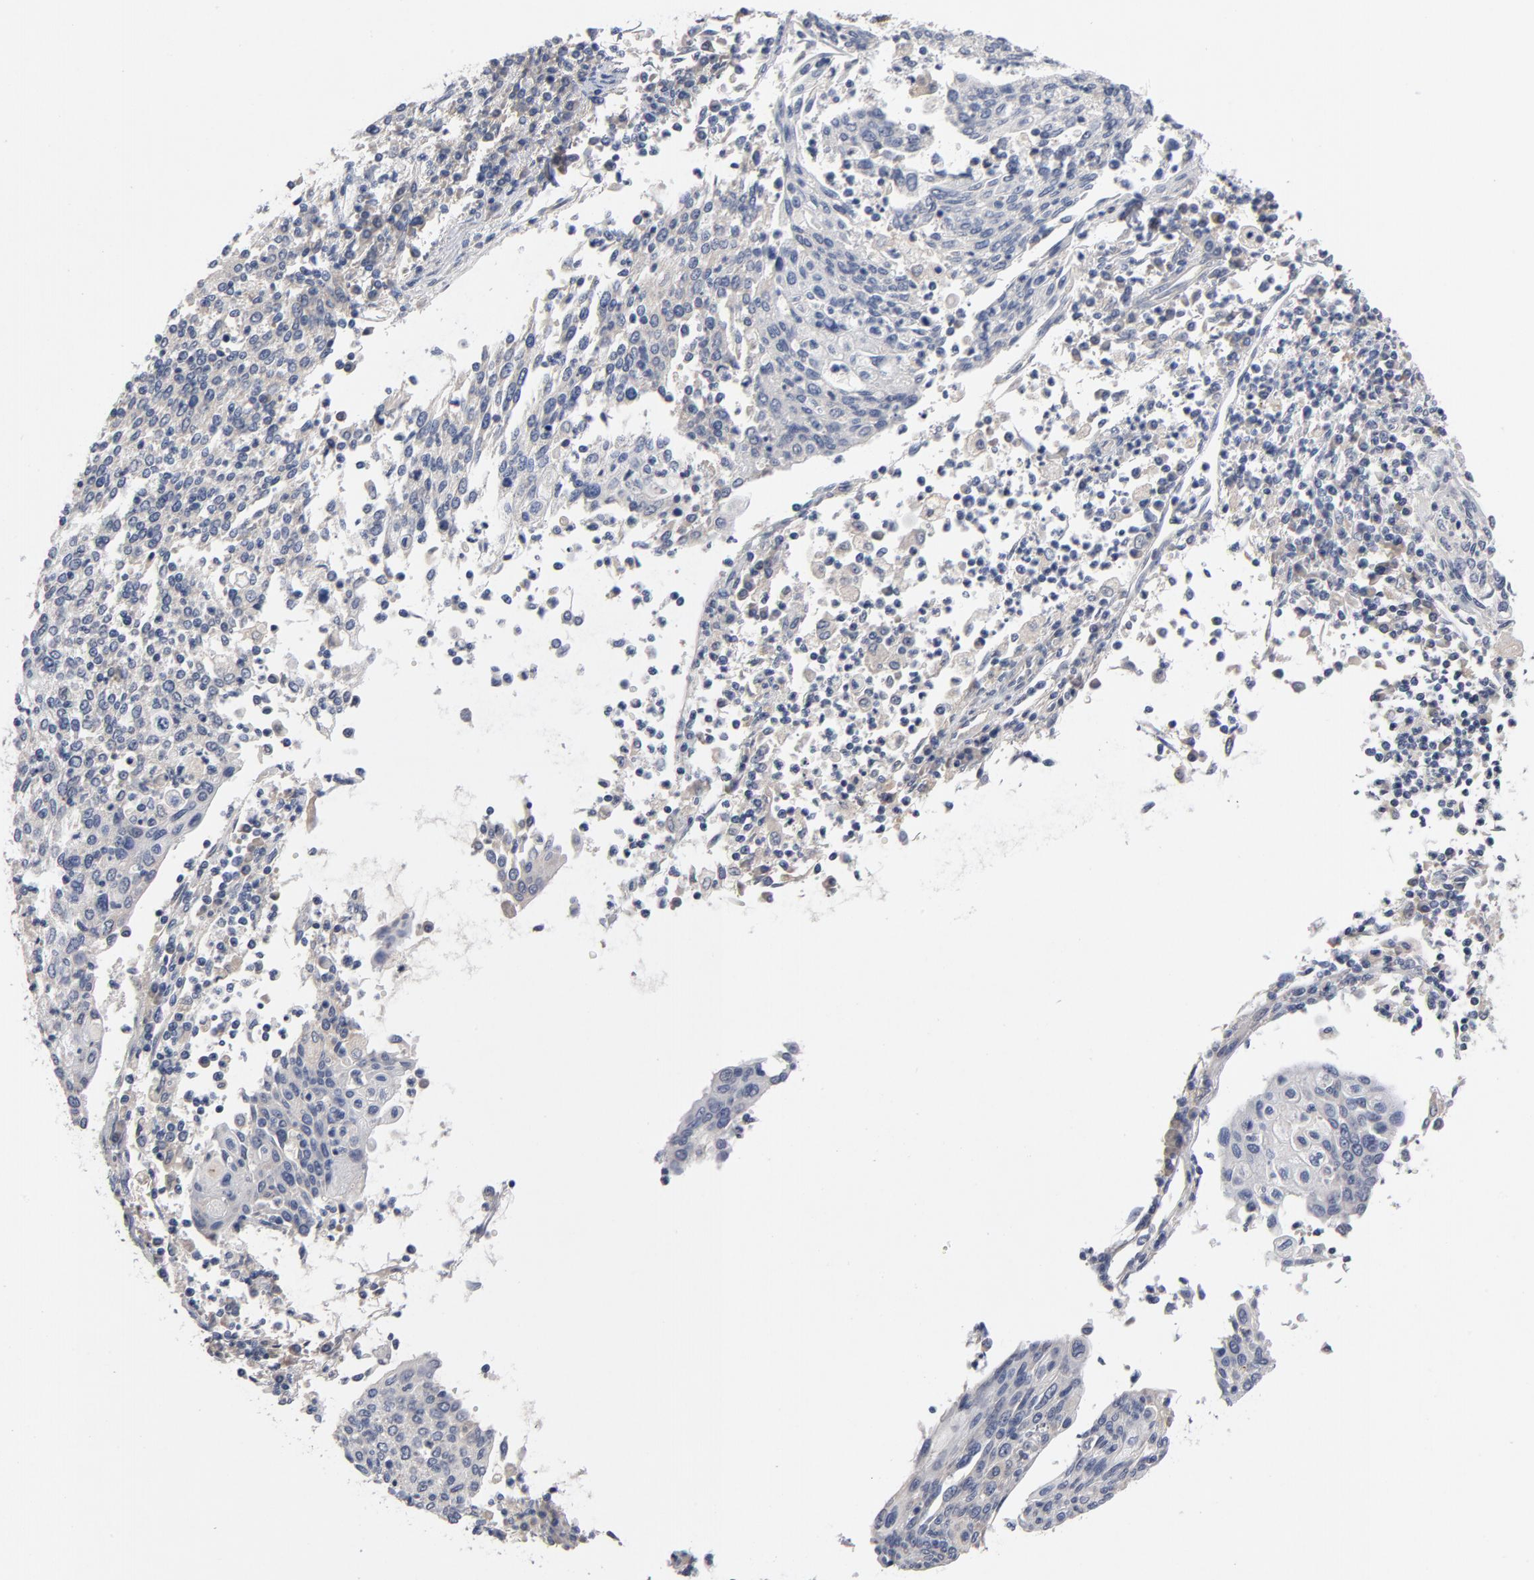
{"staining": {"intensity": "negative", "quantity": "none", "location": "none"}, "tissue": "cervical cancer", "cell_type": "Tumor cells", "image_type": "cancer", "snomed": [{"axis": "morphology", "description": "Squamous cell carcinoma, NOS"}, {"axis": "topography", "description": "Cervix"}], "caption": "Tumor cells are negative for brown protein staining in cervical squamous cell carcinoma.", "gene": "CCDC134", "patient": {"sex": "female", "age": 40}}